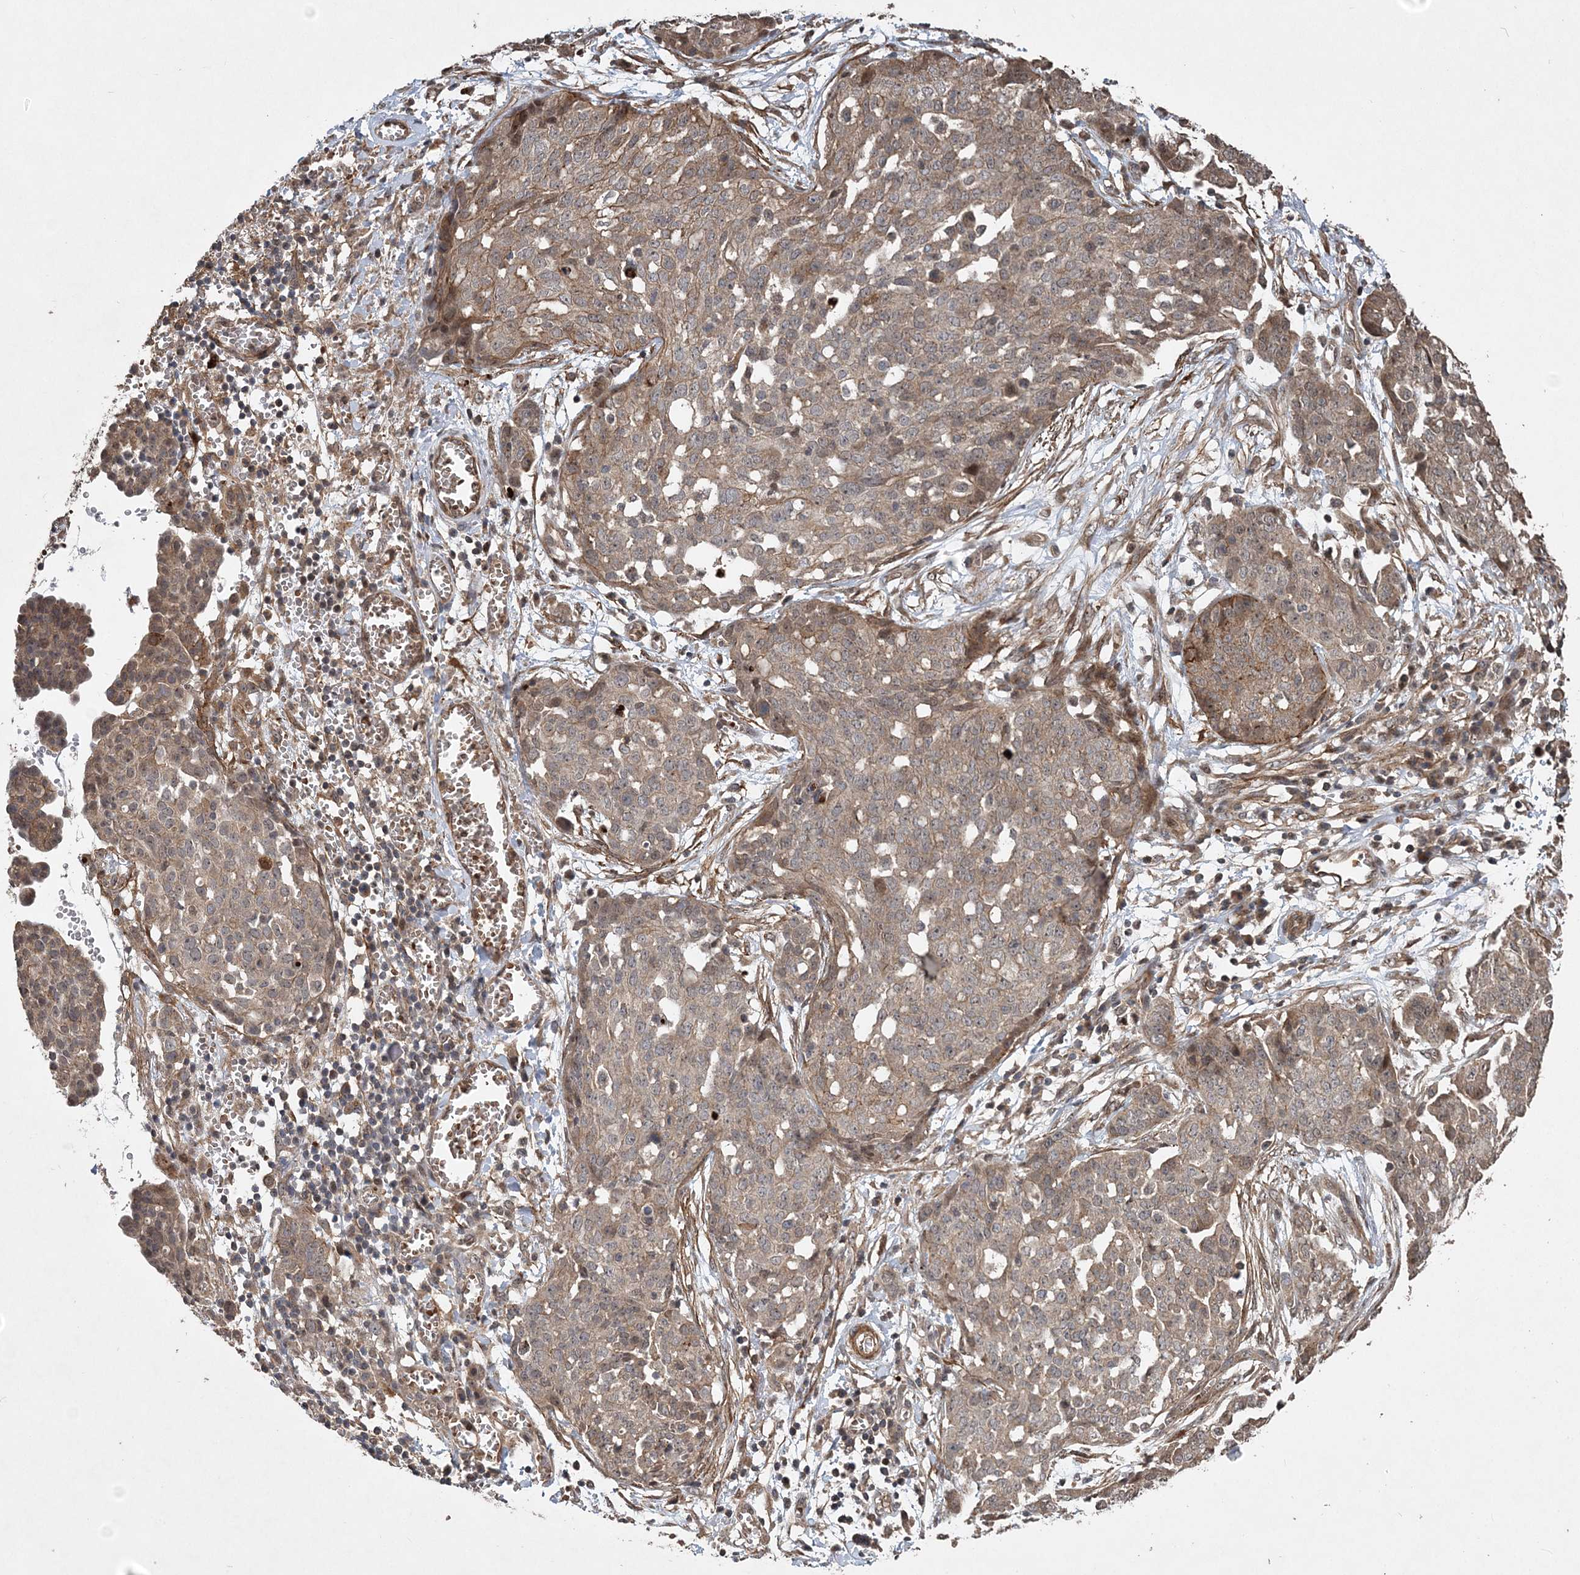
{"staining": {"intensity": "moderate", "quantity": ">75%", "location": "cytoplasmic/membranous"}, "tissue": "ovarian cancer", "cell_type": "Tumor cells", "image_type": "cancer", "snomed": [{"axis": "morphology", "description": "Cystadenocarcinoma, serous, NOS"}, {"axis": "topography", "description": "Soft tissue"}, {"axis": "topography", "description": "Ovary"}], "caption": "Immunohistochemical staining of ovarian cancer demonstrates moderate cytoplasmic/membranous protein staining in about >75% of tumor cells. (Brightfield microscopy of DAB IHC at high magnification).", "gene": "HYCC2", "patient": {"sex": "female", "age": 57}}